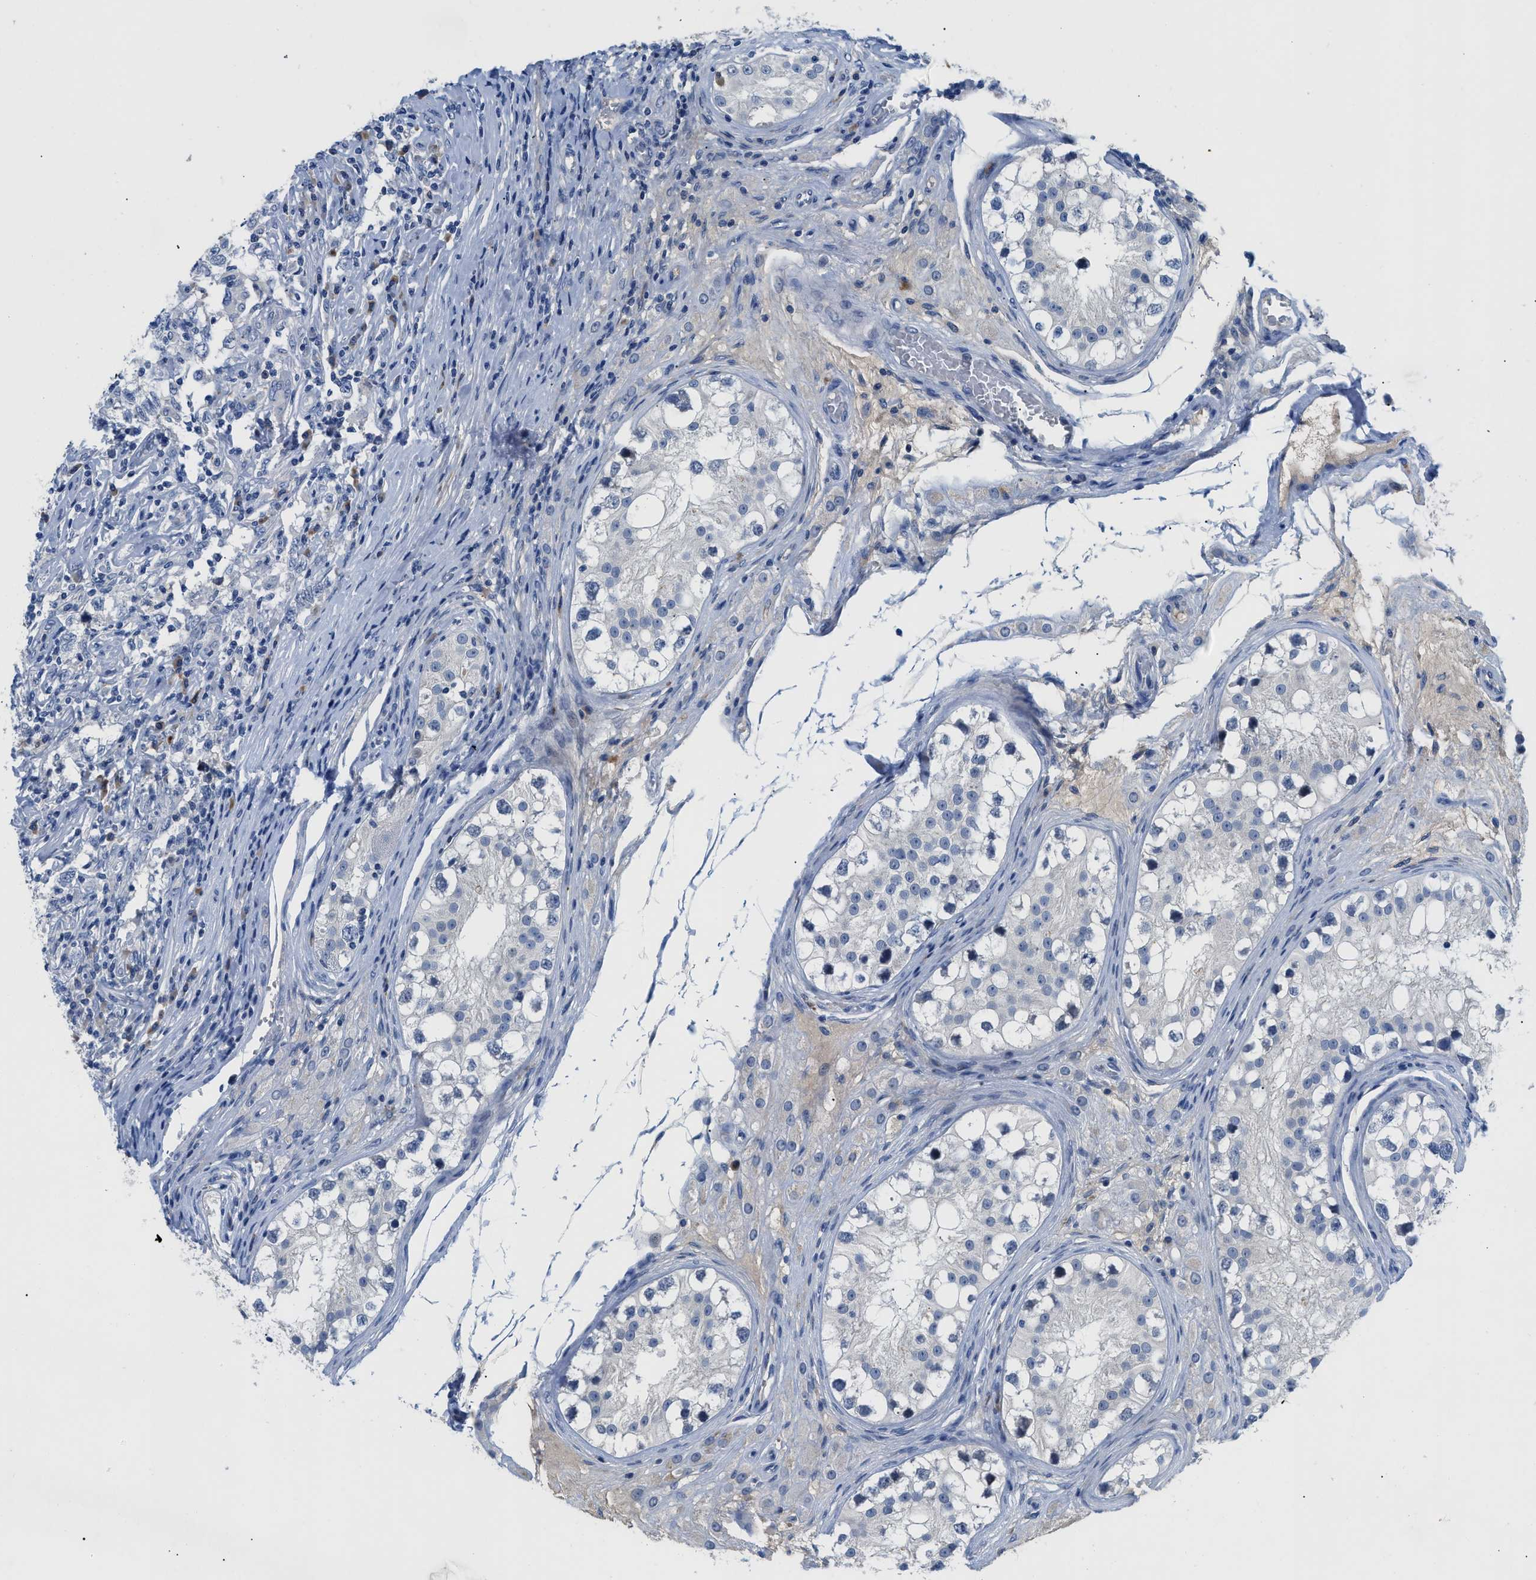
{"staining": {"intensity": "negative", "quantity": "none", "location": "none"}, "tissue": "testis cancer", "cell_type": "Tumor cells", "image_type": "cancer", "snomed": [{"axis": "morphology", "description": "Carcinoma, Embryonal, NOS"}, {"axis": "topography", "description": "Testis"}], "caption": "Protein analysis of testis cancer (embryonal carcinoma) demonstrates no significant staining in tumor cells.", "gene": "OR9K2", "patient": {"sex": "male", "age": 21}}